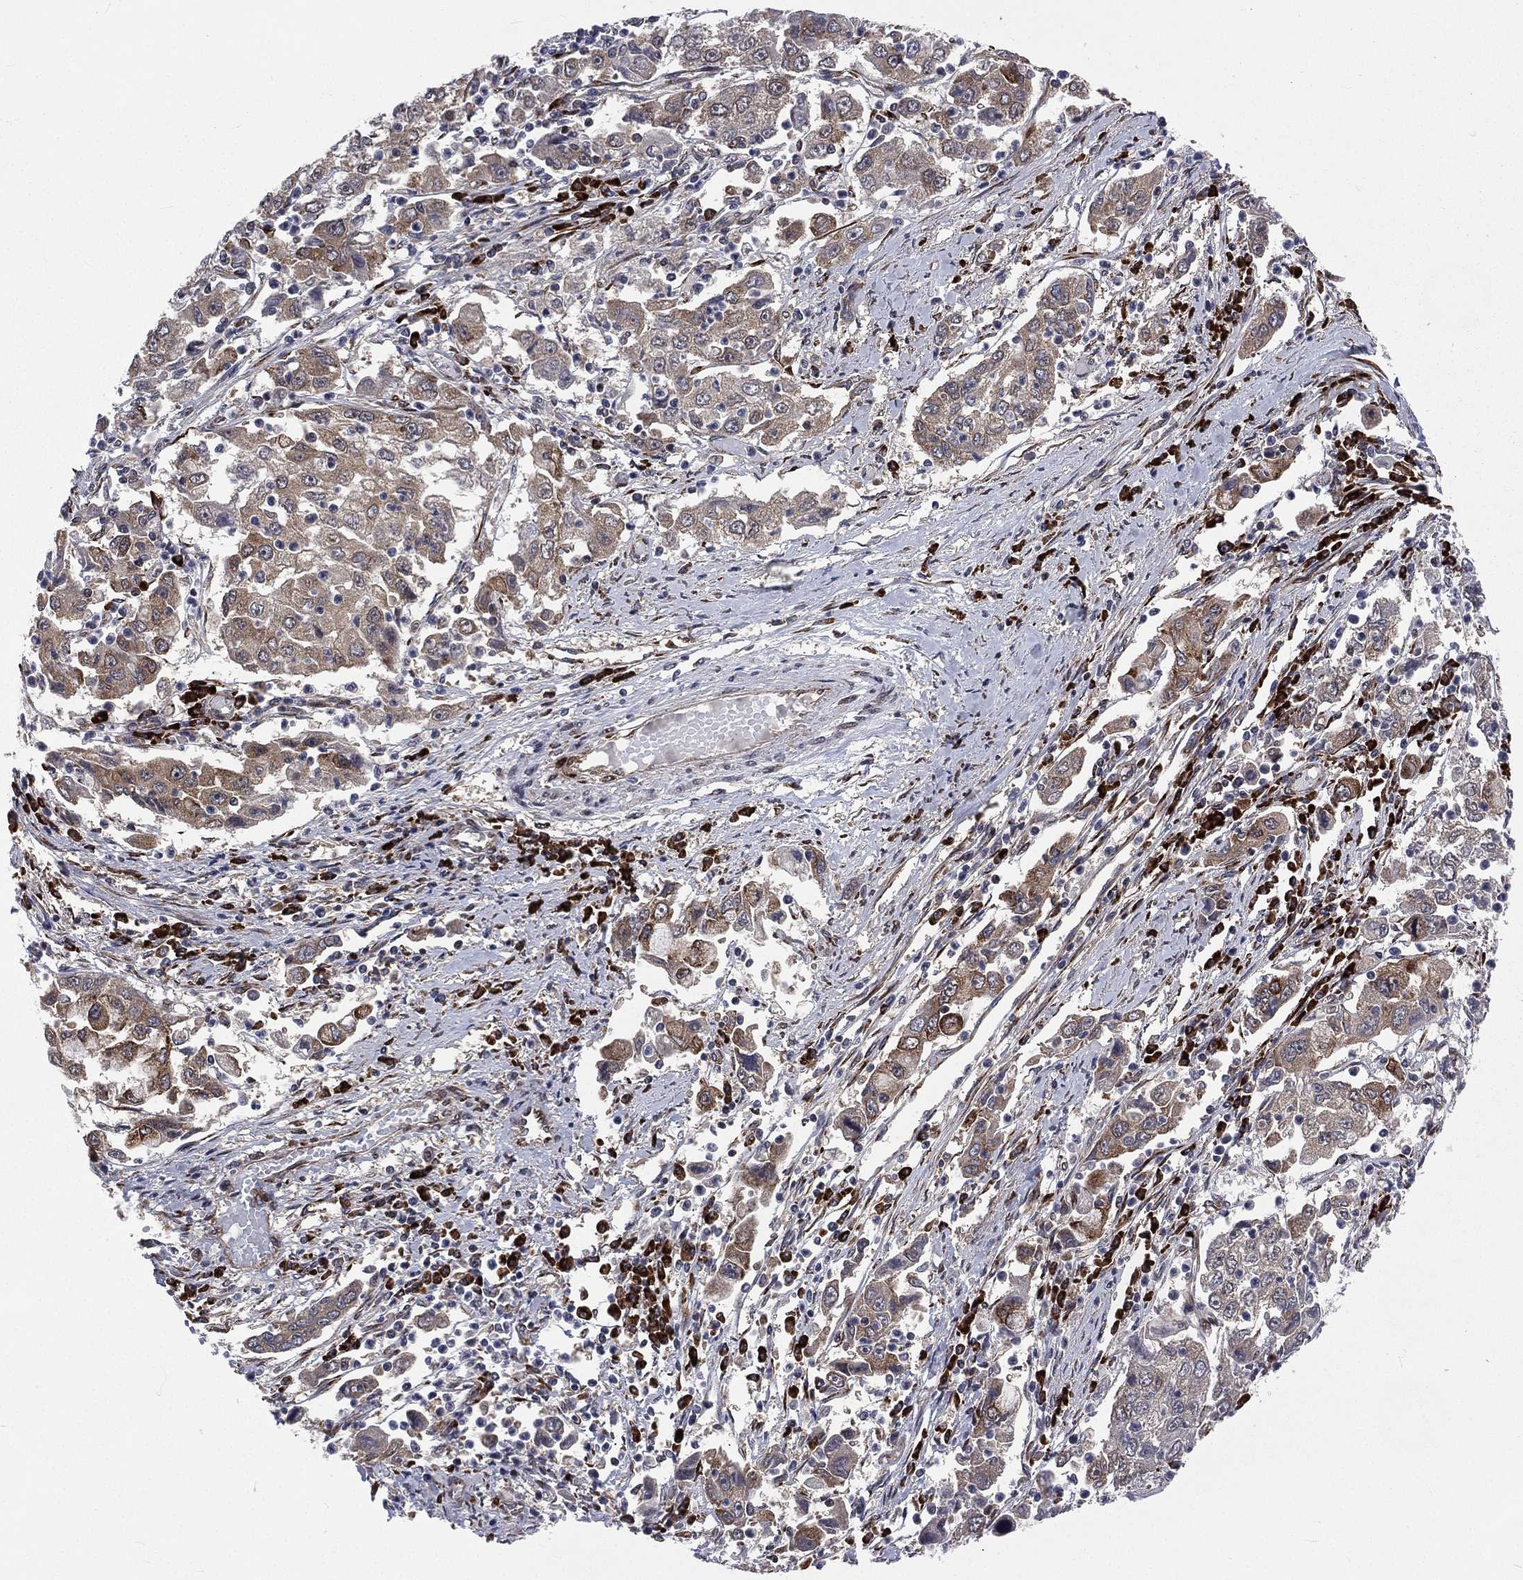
{"staining": {"intensity": "weak", "quantity": "<25%", "location": "cytoplasmic/membranous"}, "tissue": "cervical cancer", "cell_type": "Tumor cells", "image_type": "cancer", "snomed": [{"axis": "morphology", "description": "Squamous cell carcinoma, NOS"}, {"axis": "topography", "description": "Cervix"}], "caption": "An image of human cervical squamous cell carcinoma is negative for staining in tumor cells.", "gene": "ARL3", "patient": {"sex": "female", "age": 36}}